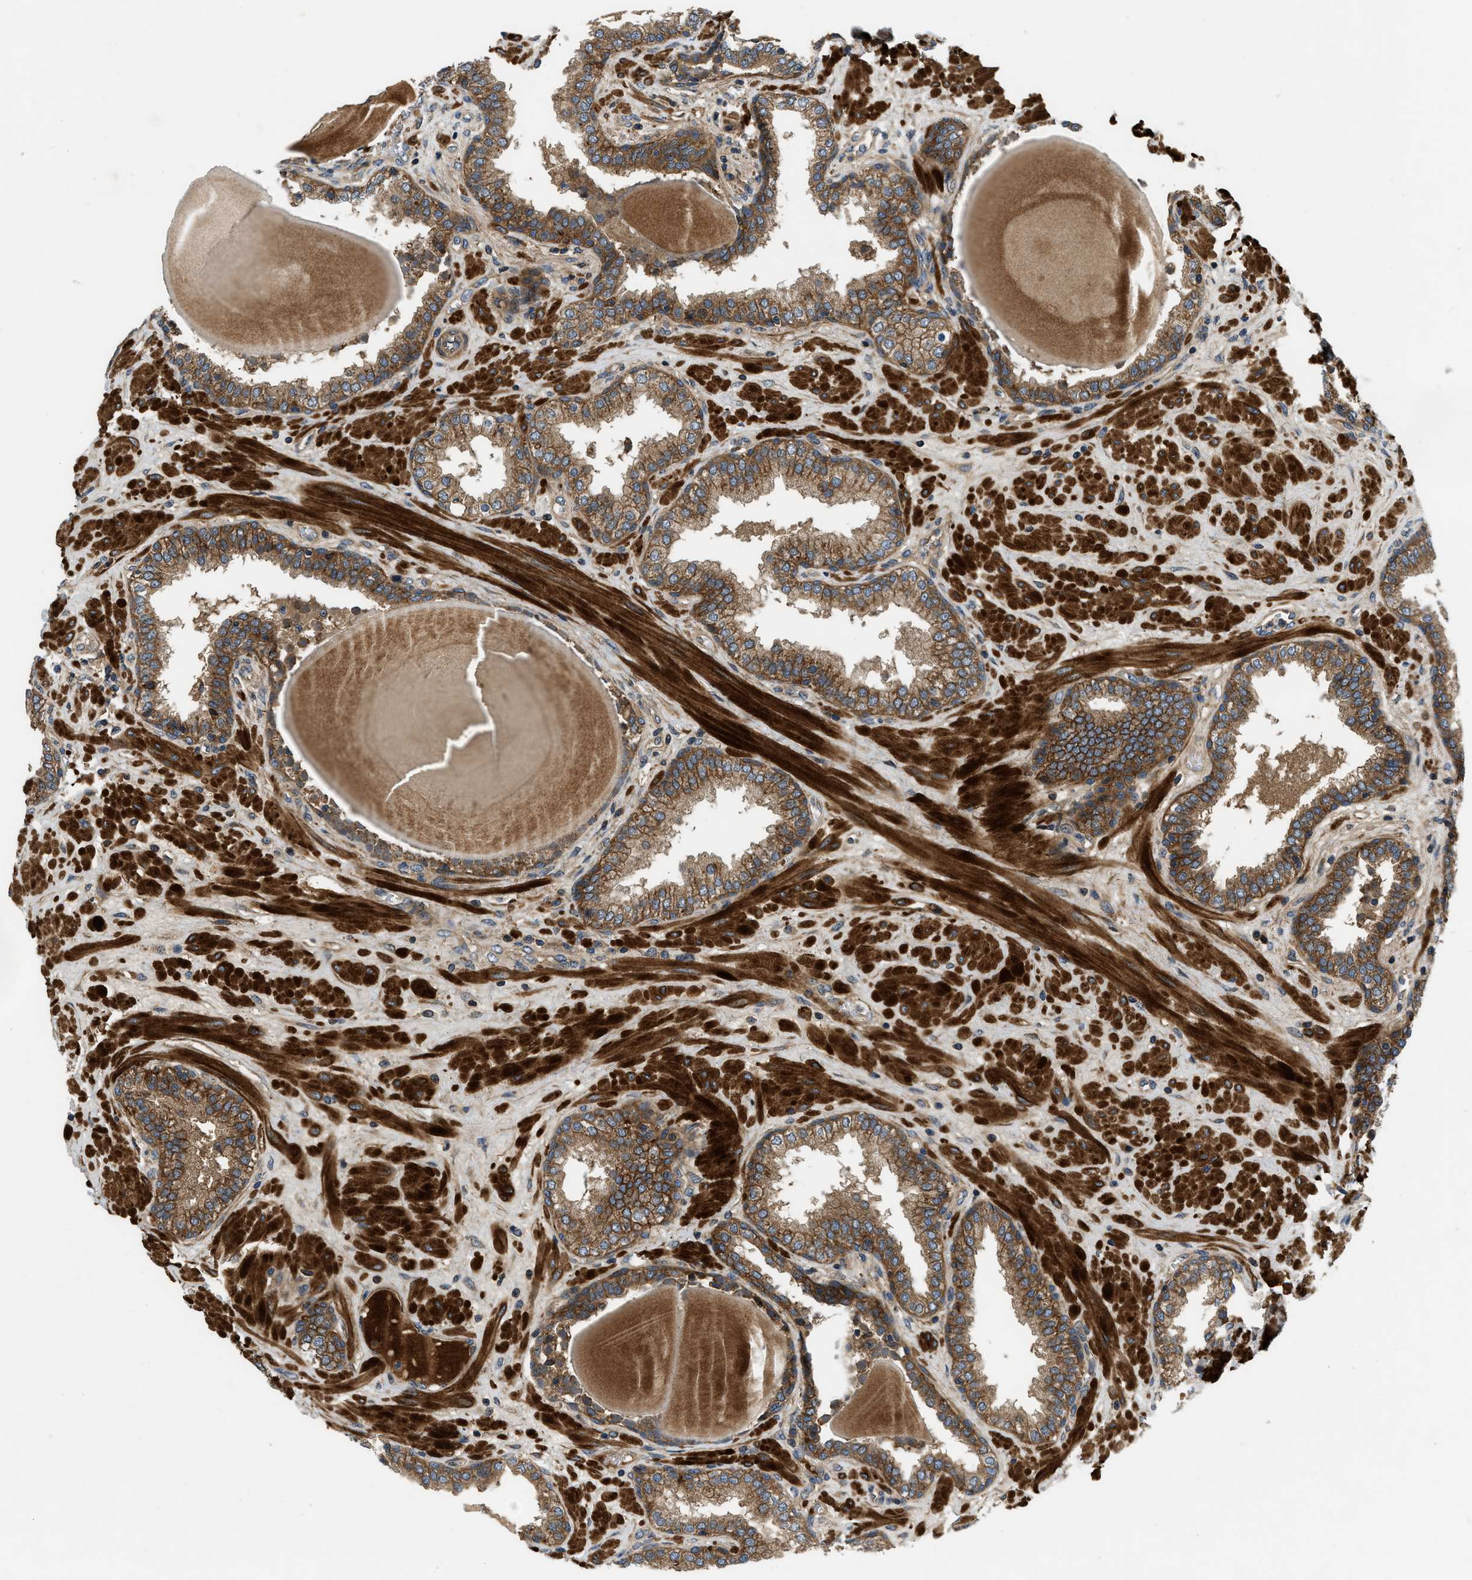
{"staining": {"intensity": "moderate", "quantity": ">75%", "location": "cytoplasmic/membranous"}, "tissue": "prostate", "cell_type": "Glandular cells", "image_type": "normal", "snomed": [{"axis": "morphology", "description": "Normal tissue, NOS"}, {"axis": "topography", "description": "Prostate"}], "caption": "Glandular cells show moderate cytoplasmic/membranous expression in about >75% of cells in unremarkable prostate.", "gene": "CNNM3", "patient": {"sex": "male", "age": 51}}